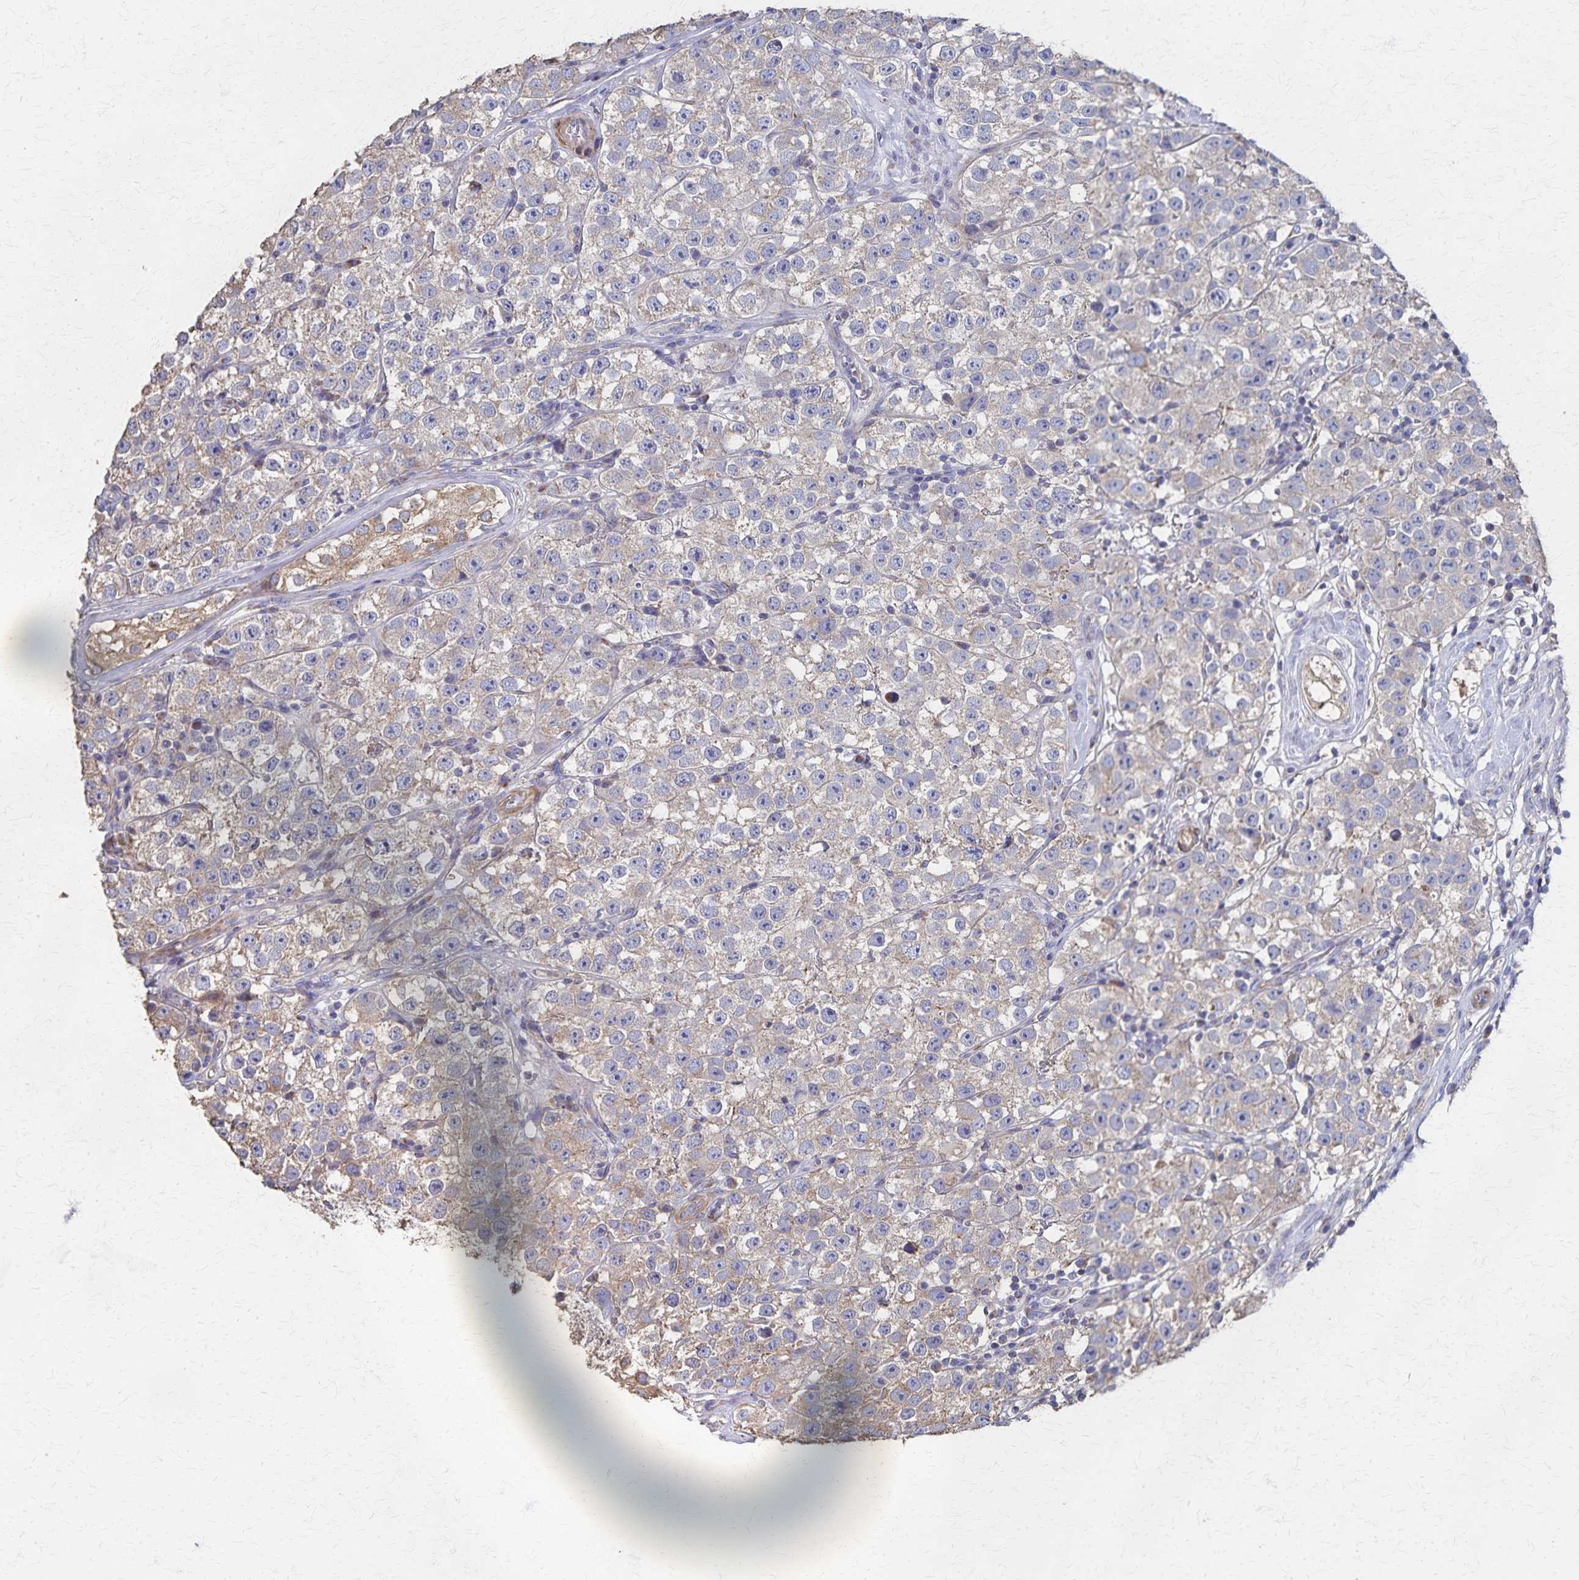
{"staining": {"intensity": "weak", "quantity": ">75%", "location": "cytoplasmic/membranous"}, "tissue": "testis cancer", "cell_type": "Tumor cells", "image_type": "cancer", "snomed": [{"axis": "morphology", "description": "Seminoma, NOS"}, {"axis": "topography", "description": "Testis"}], "caption": "Immunohistochemical staining of testis cancer exhibits low levels of weak cytoplasmic/membranous protein positivity in approximately >75% of tumor cells. (IHC, brightfield microscopy, high magnification).", "gene": "PGAP2", "patient": {"sex": "male", "age": 34}}